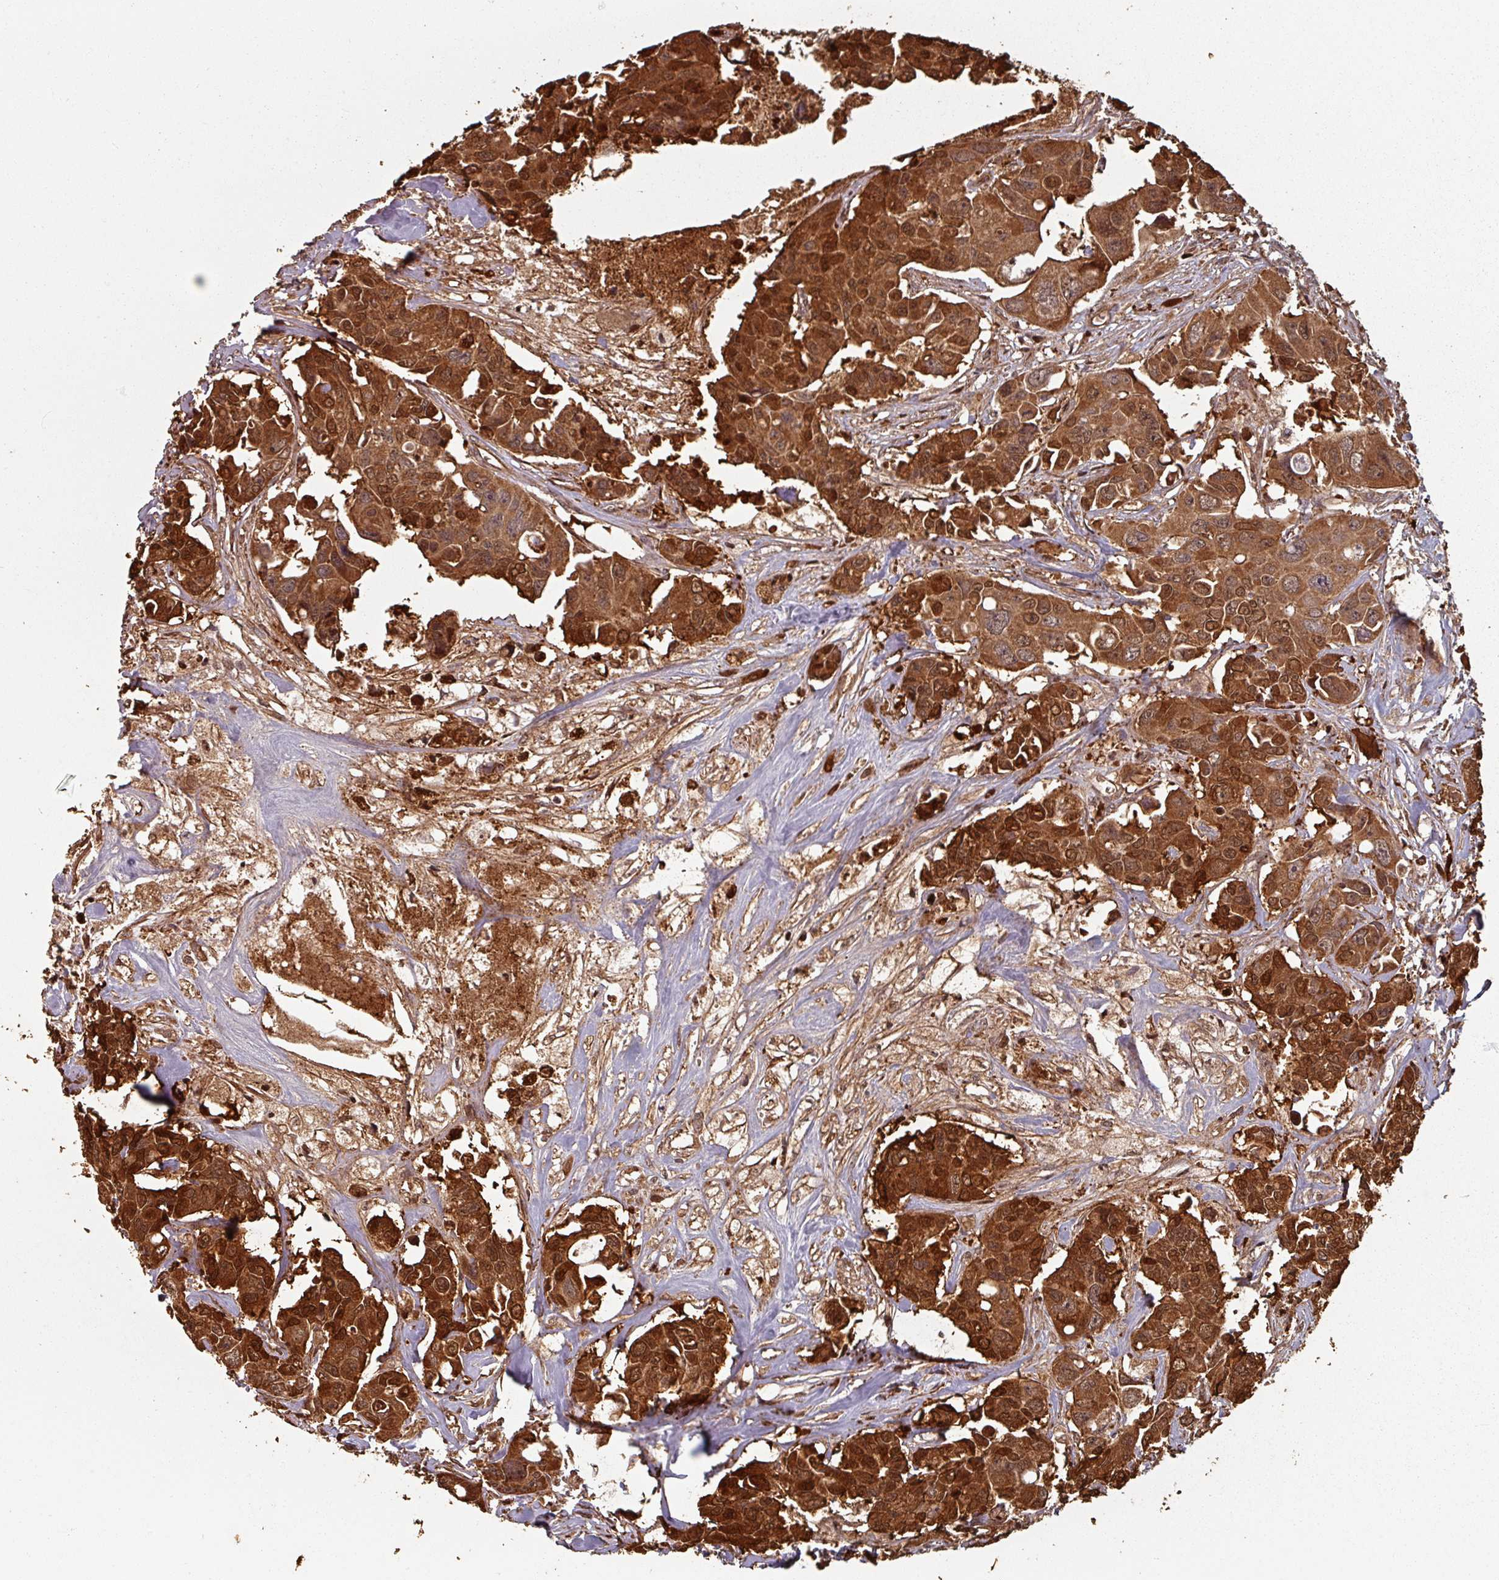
{"staining": {"intensity": "strong", "quantity": ">75%", "location": "cytoplasmic/membranous,nuclear"}, "tissue": "colorectal cancer", "cell_type": "Tumor cells", "image_type": "cancer", "snomed": [{"axis": "morphology", "description": "Adenocarcinoma, NOS"}, {"axis": "topography", "description": "Rectum"}], "caption": "IHC of human colorectal adenocarcinoma demonstrates high levels of strong cytoplasmic/membranous and nuclear staining in about >75% of tumor cells. The protein is shown in brown color, while the nuclei are stained blue.", "gene": "EID1", "patient": {"sex": "male", "age": 87}}